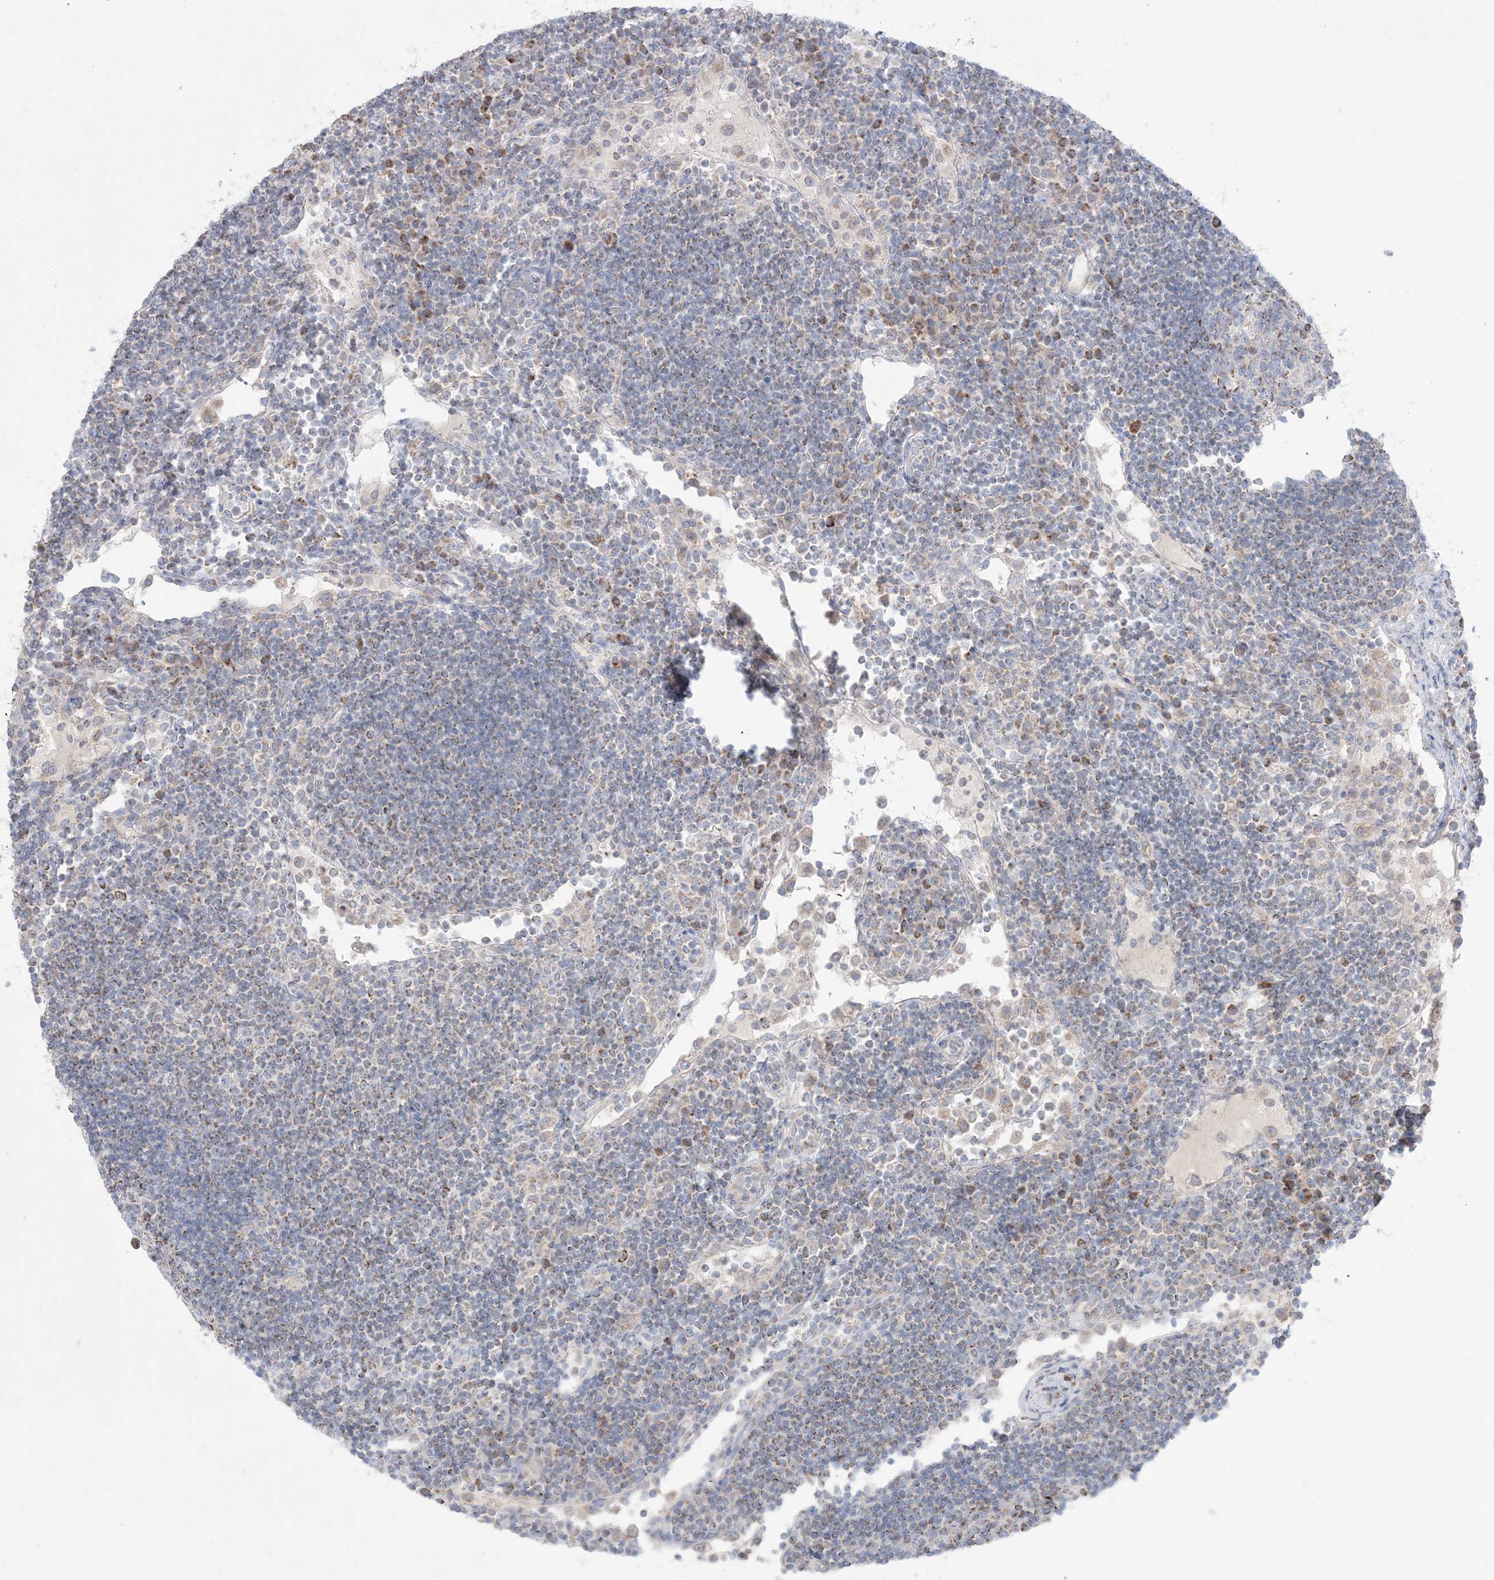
{"staining": {"intensity": "negative", "quantity": "none", "location": "none"}, "tissue": "lymph node", "cell_type": "Germinal center cells", "image_type": "normal", "snomed": [{"axis": "morphology", "description": "Normal tissue, NOS"}, {"axis": "topography", "description": "Lymph node"}], "caption": "Germinal center cells show no significant staining in benign lymph node.", "gene": "KCTD6", "patient": {"sex": "female", "age": 53}}